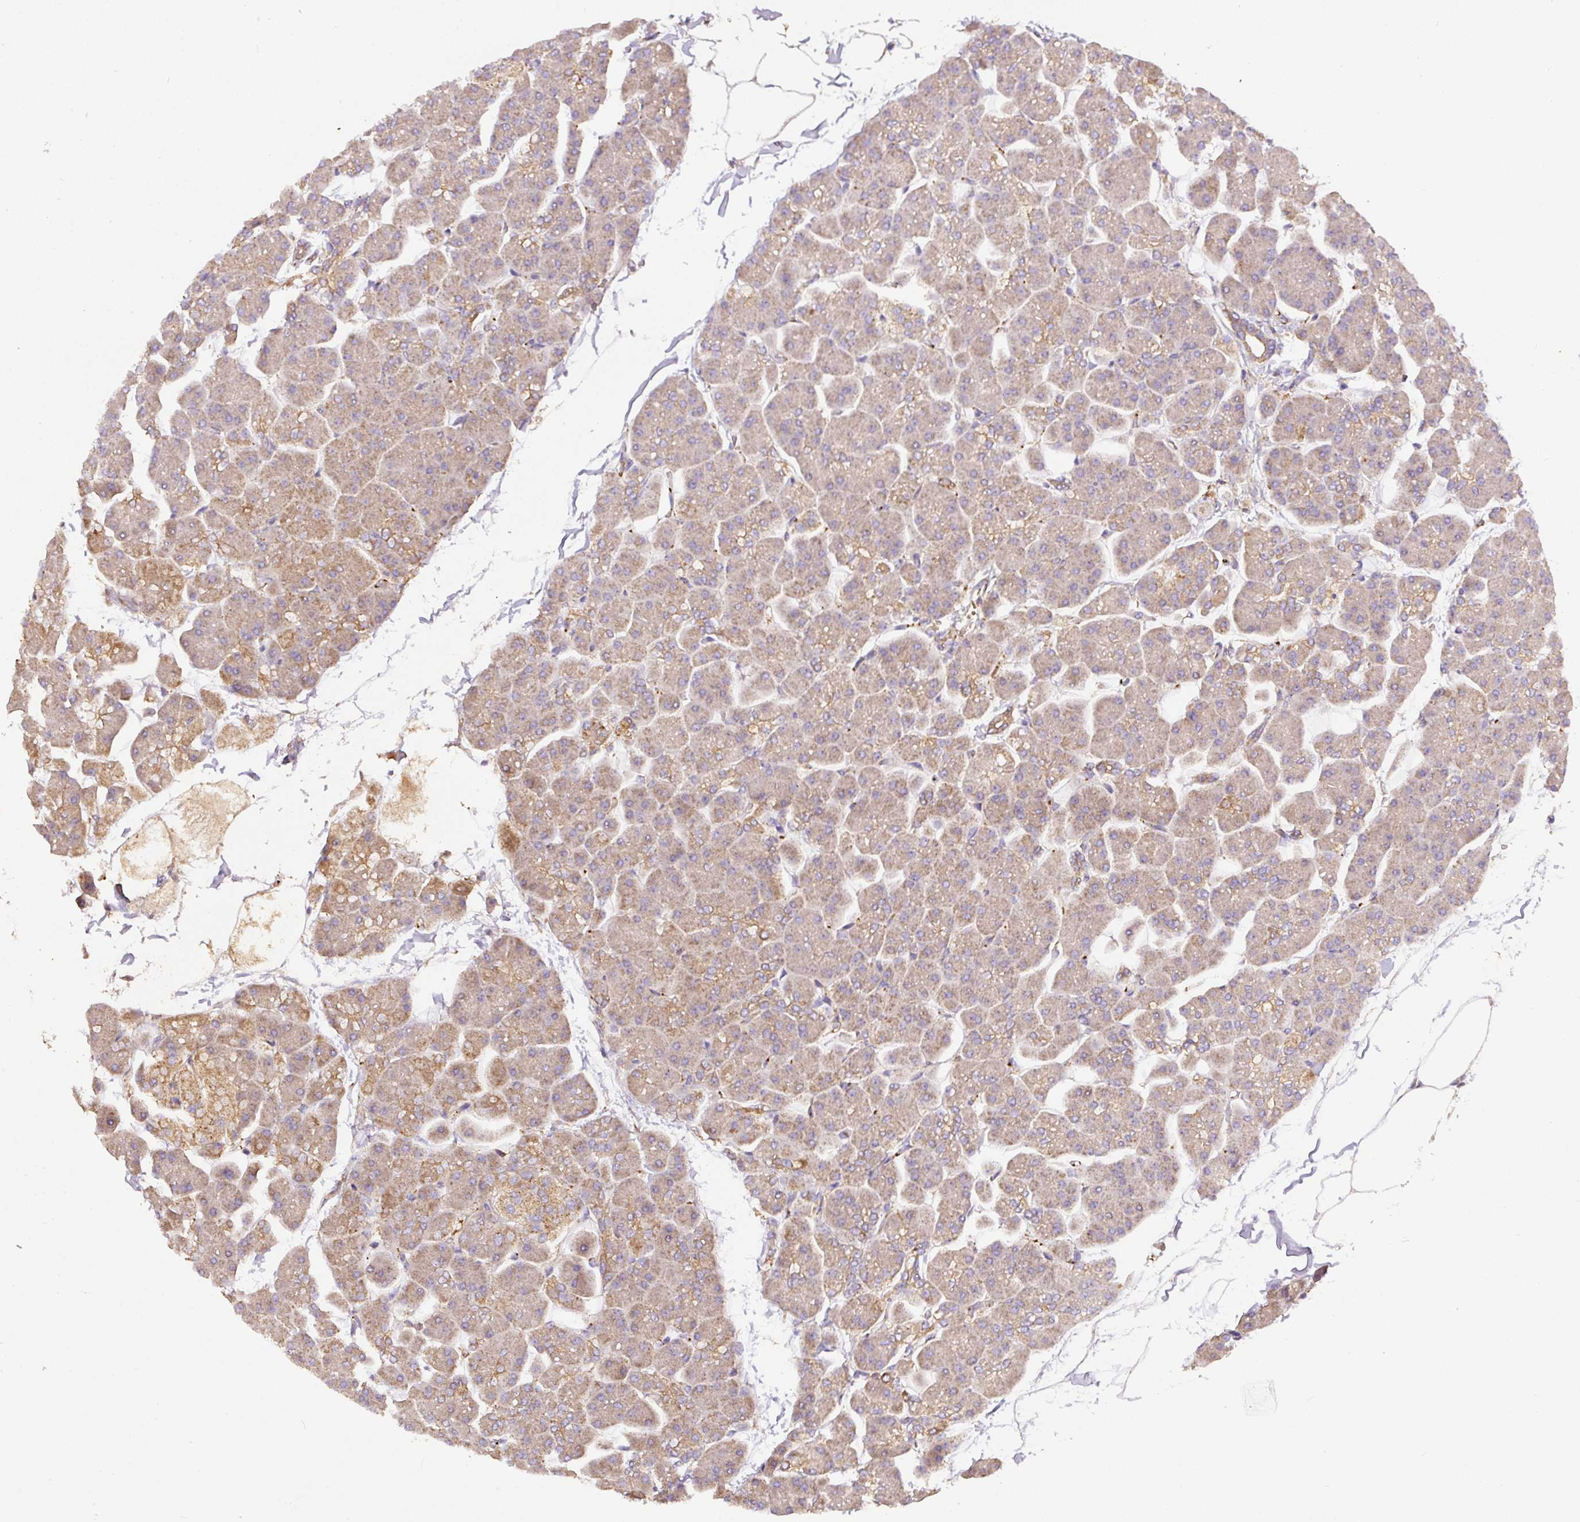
{"staining": {"intensity": "moderate", "quantity": "<25%", "location": "cytoplasmic/membranous"}, "tissue": "pancreas", "cell_type": "Exocrine glandular cells", "image_type": "normal", "snomed": [{"axis": "morphology", "description": "Normal tissue, NOS"}, {"axis": "topography", "description": "Pancreas"}], "caption": "Protein staining exhibits moderate cytoplasmic/membranous positivity in about <25% of exocrine glandular cells in benign pancreas. Using DAB (brown) and hematoxylin (blue) stains, captured at high magnification using brightfield microscopy.", "gene": "DAPK1", "patient": {"sex": "male", "age": 35}}